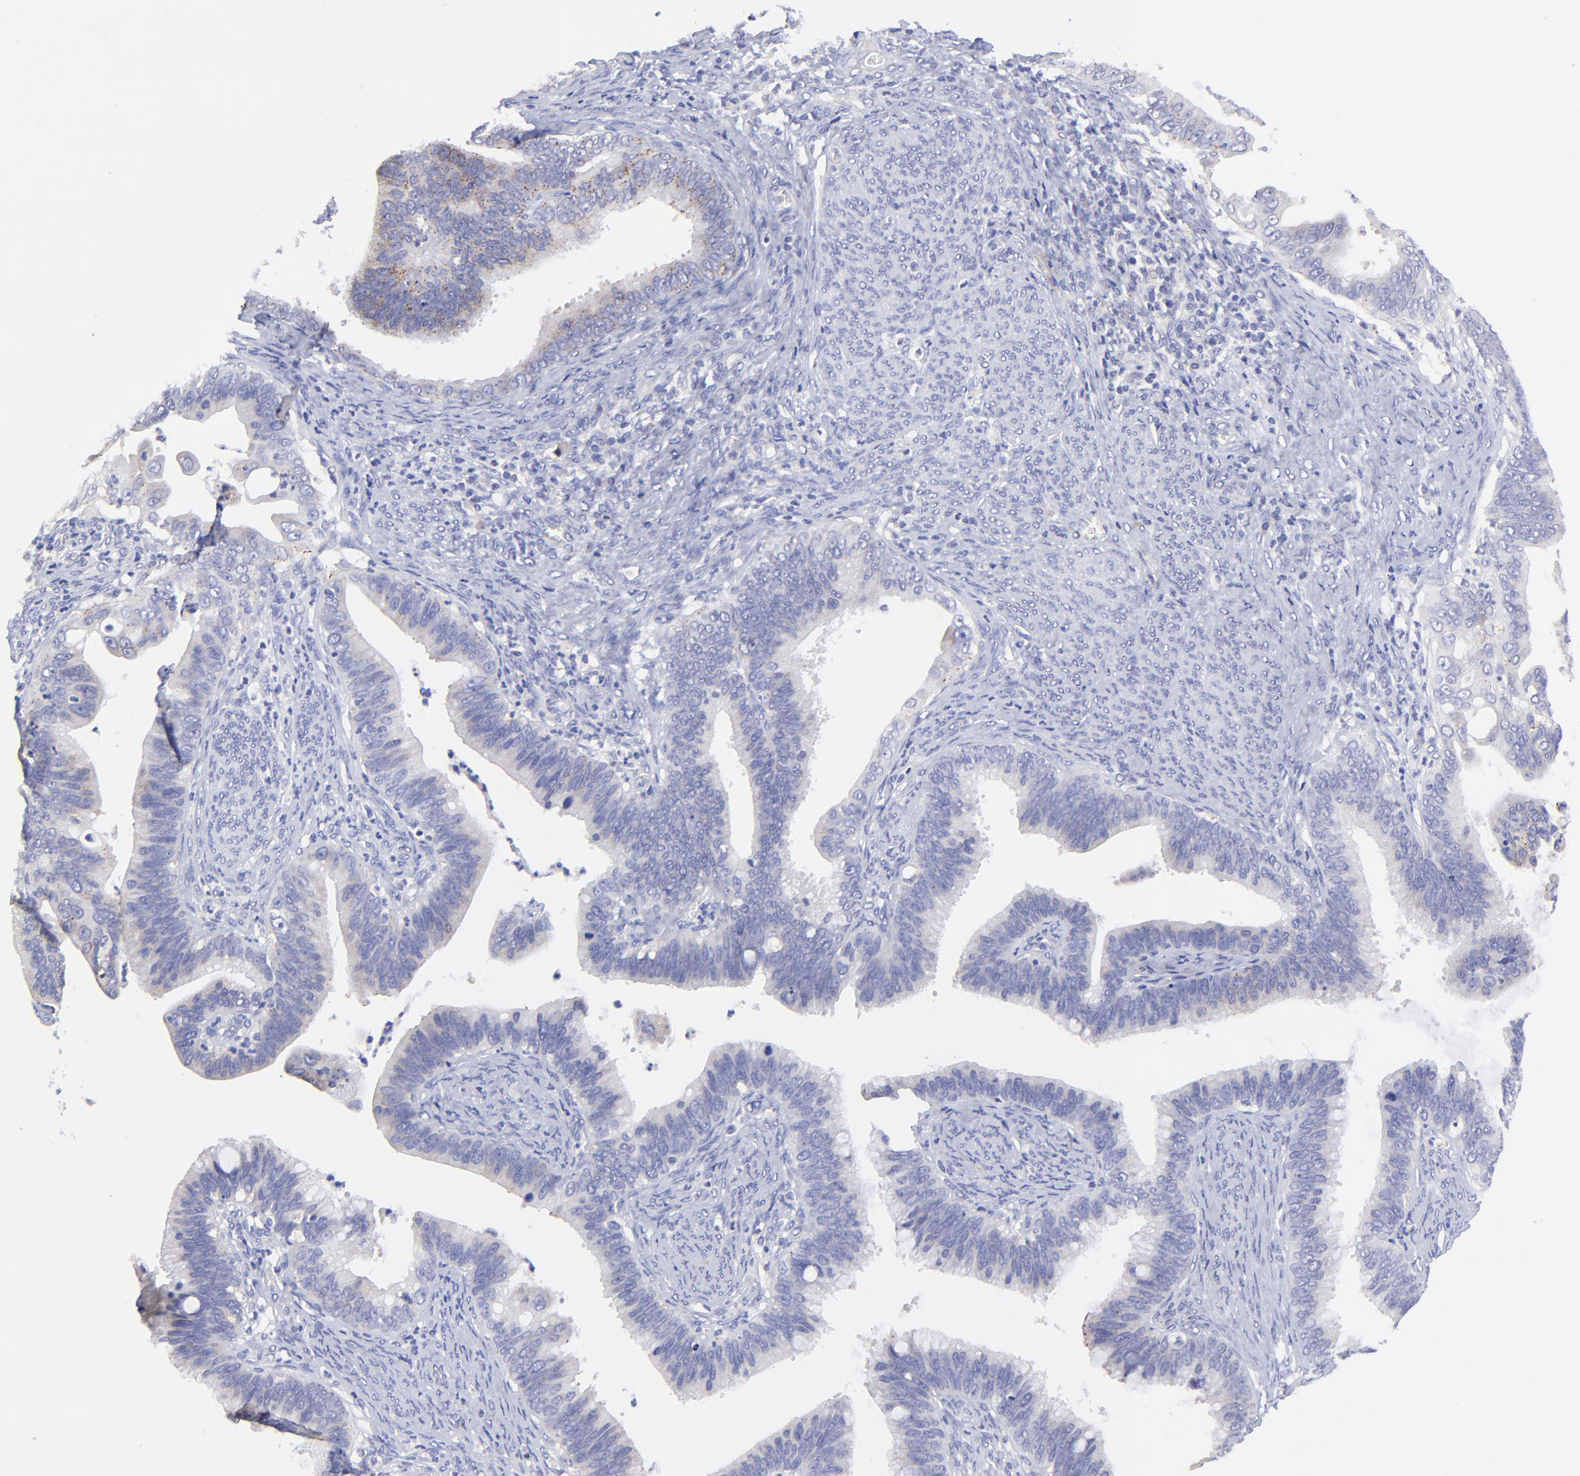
{"staining": {"intensity": "negative", "quantity": "none", "location": "none"}, "tissue": "cervical cancer", "cell_type": "Tumor cells", "image_type": "cancer", "snomed": [{"axis": "morphology", "description": "Adenocarcinoma, NOS"}, {"axis": "topography", "description": "Cervix"}], "caption": "A micrograph of cervical cancer stained for a protein displays no brown staining in tumor cells.", "gene": "LHFPL1", "patient": {"sex": "female", "age": 47}}